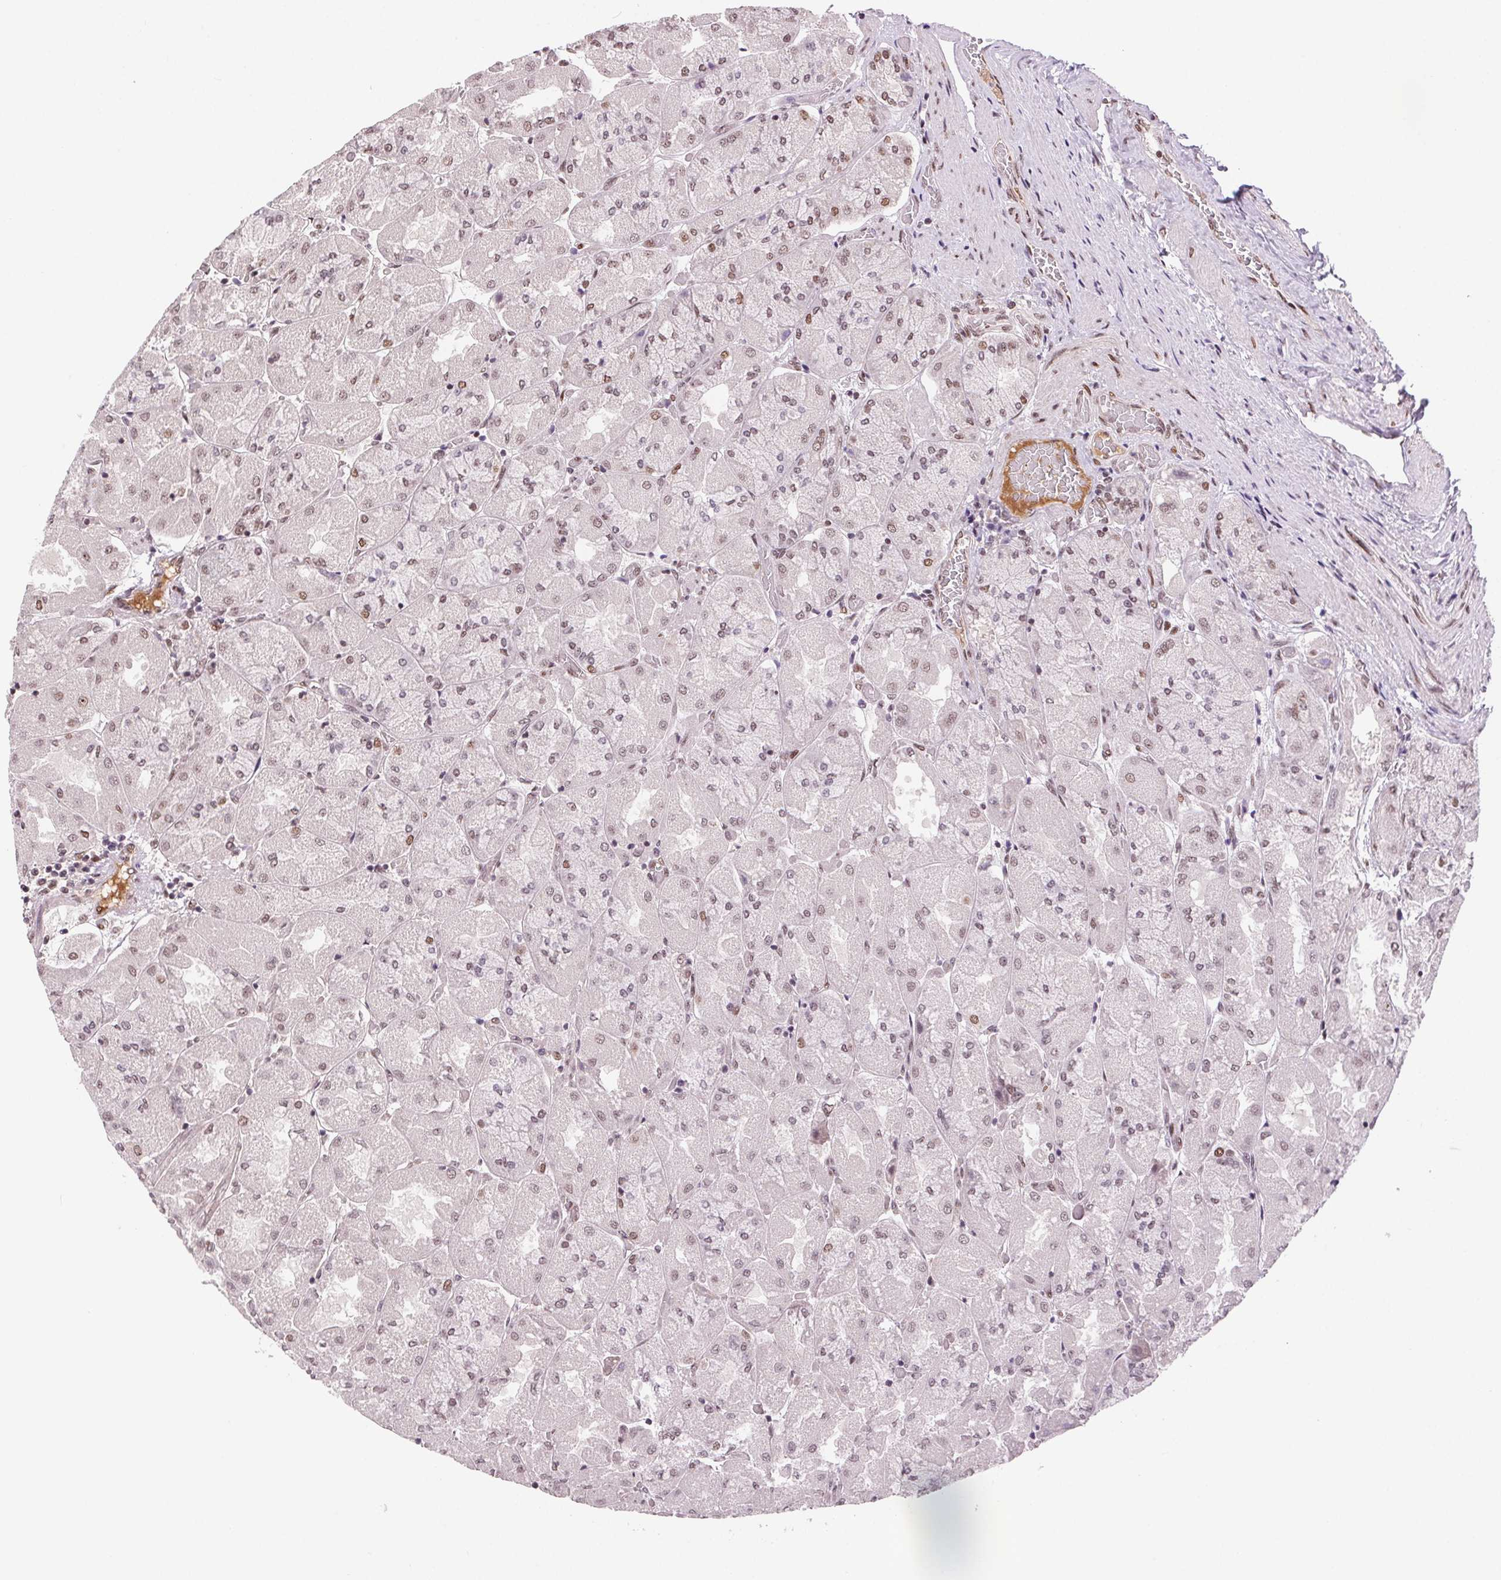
{"staining": {"intensity": "moderate", "quantity": "25%-75%", "location": "nuclear"}, "tissue": "stomach", "cell_type": "Glandular cells", "image_type": "normal", "snomed": [{"axis": "morphology", "description": "Normal tissue, NOS"}, {"axis": "topography", "description": "Stomach"}], "caption": "Unremarkable stomach reveals moderate nuclear positivity in about 25%-75% of glandular cells (brown staining indicates protein expression, while blue staining denotes nuclei)..", "gene": "RAD23A", "patient": {"sex": "female", "age": 61}}